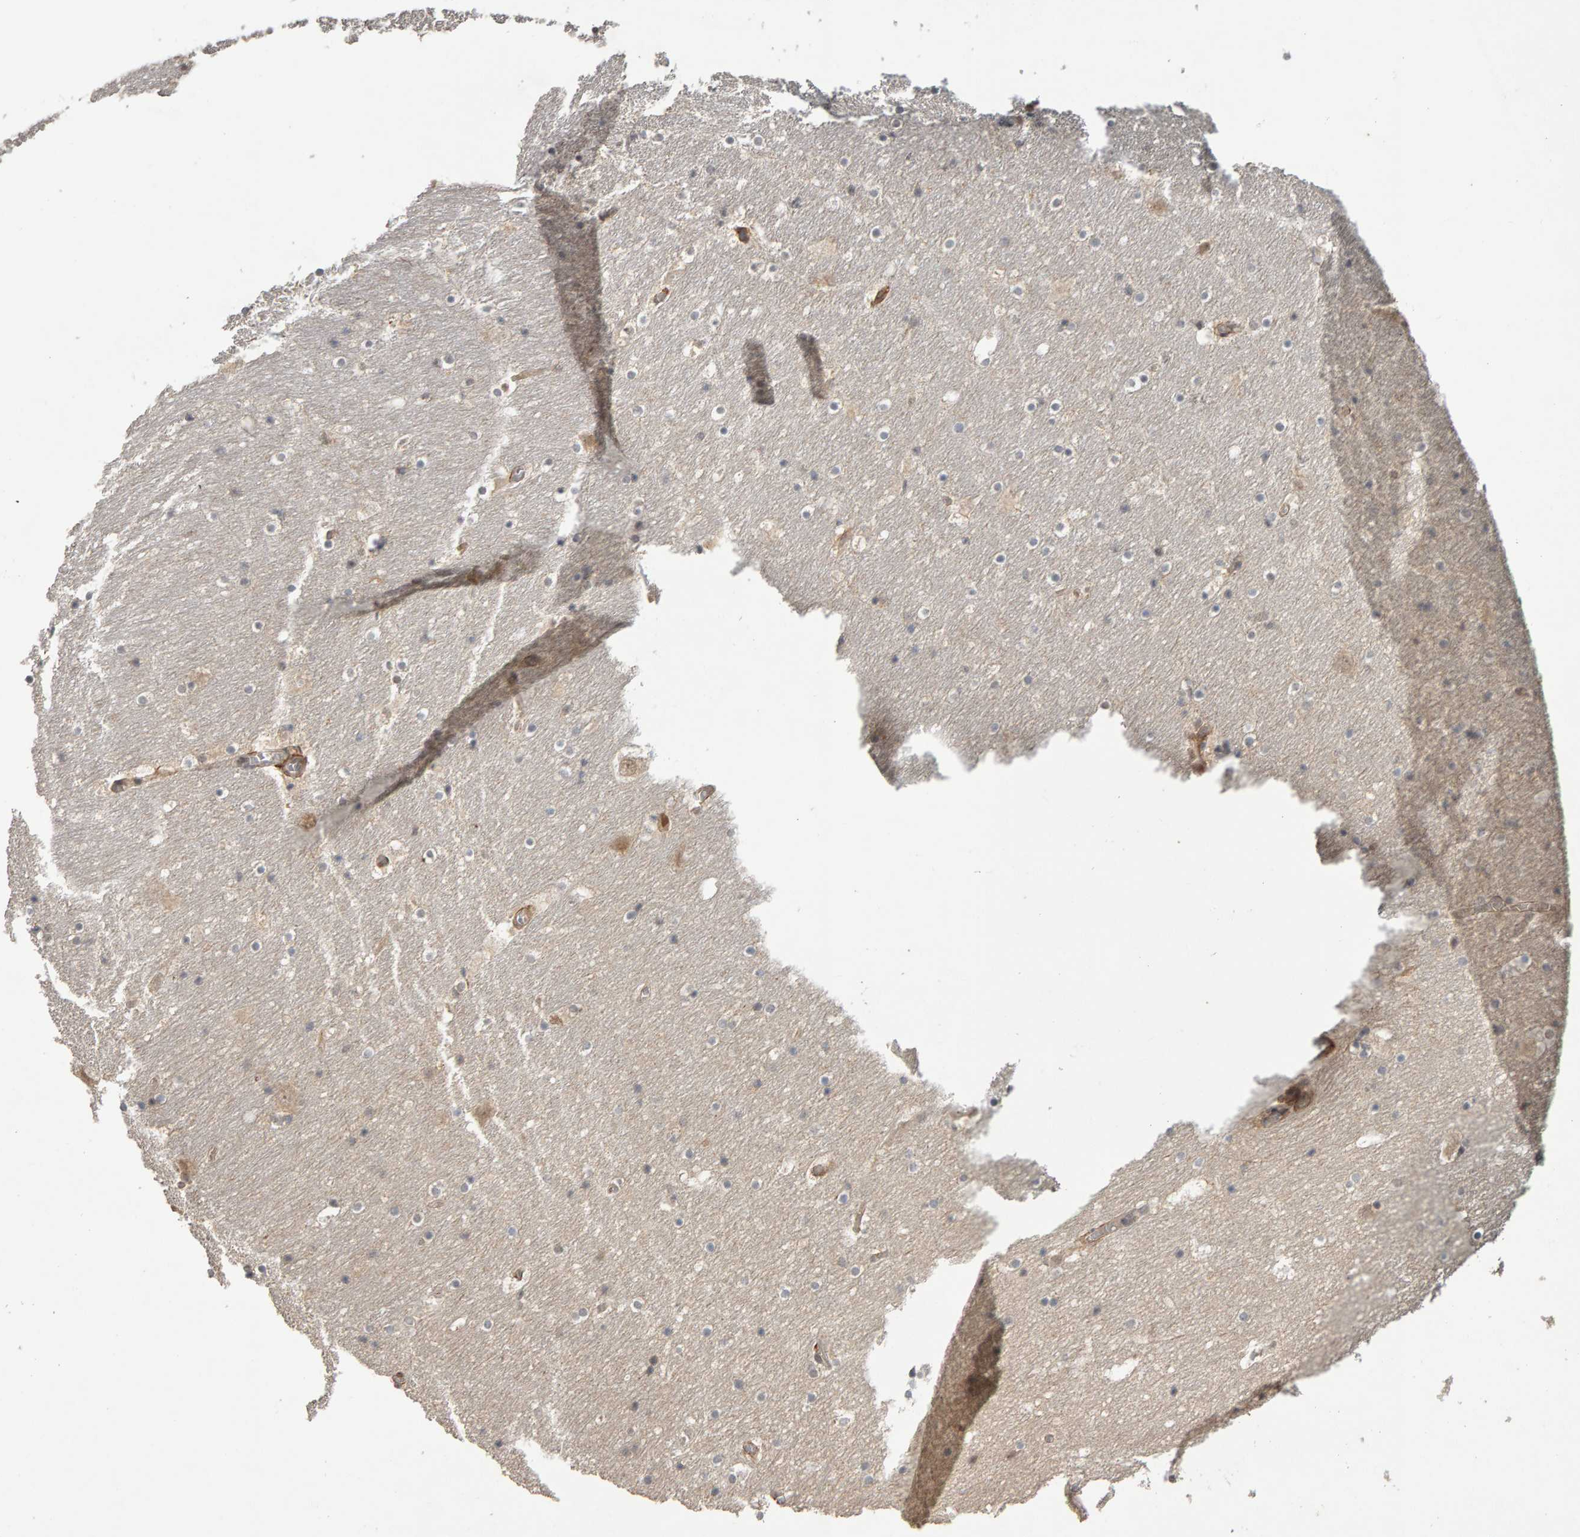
{"staining": {"intensity": "negative", "quantity": "none", "location": "none"}, "tissue": "hippocampus", "cell_type": "Glial cells", "image_type": "normal", "snomed": [{"axis": "morphology", "description": "Normal tissue, NOS"}, {"axis": "topography", "description": "Hippocampus"}], "caption": "DAB immunohistochemical staining of benign hippocampus reveals no significant staining in glial cells.", "gene": "CDCA5", "patient": {"sex": "male", "age": 45}}